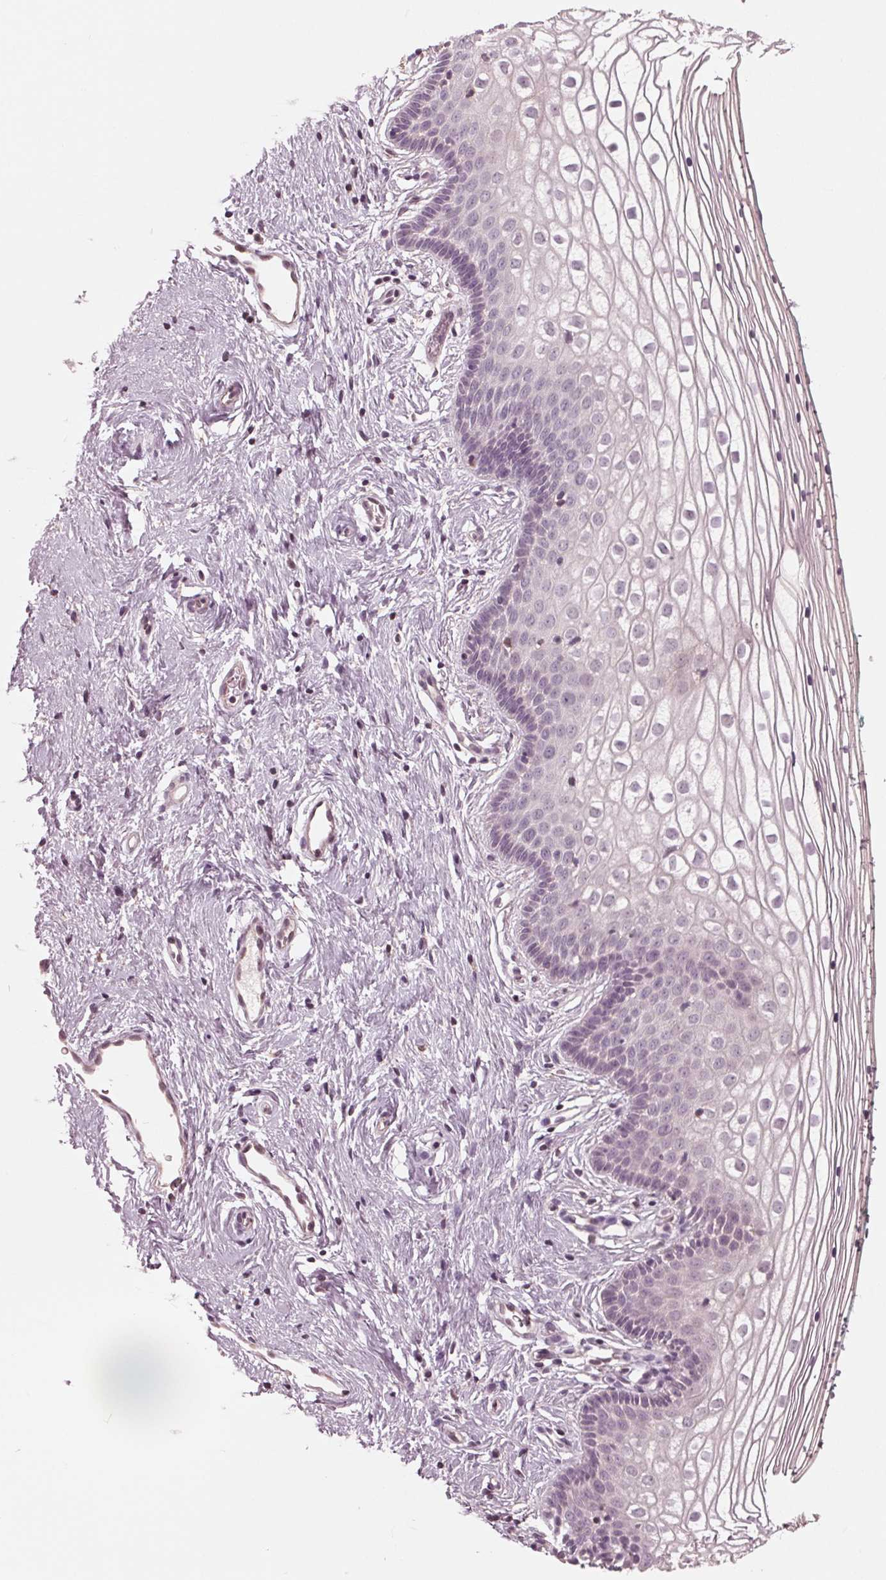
{"staining": {"intensity": "negative", "quantity": "none", "location": "none"}, "tissue": "vagina", "cell_type": "Squamous epithelial cells", "image_type": "normal", "snomed": [{"axis": "morphology", "description": "Normal tissue, NOS"}, {"axis": "topography", "description": "Vagina"}], "caption": "A histopathology image of vagina stained for a protein demonstrates no brown staining in squamous epithelial cells.", "gene": "ING3", "patient": {"sex": "female", "age": 36}}